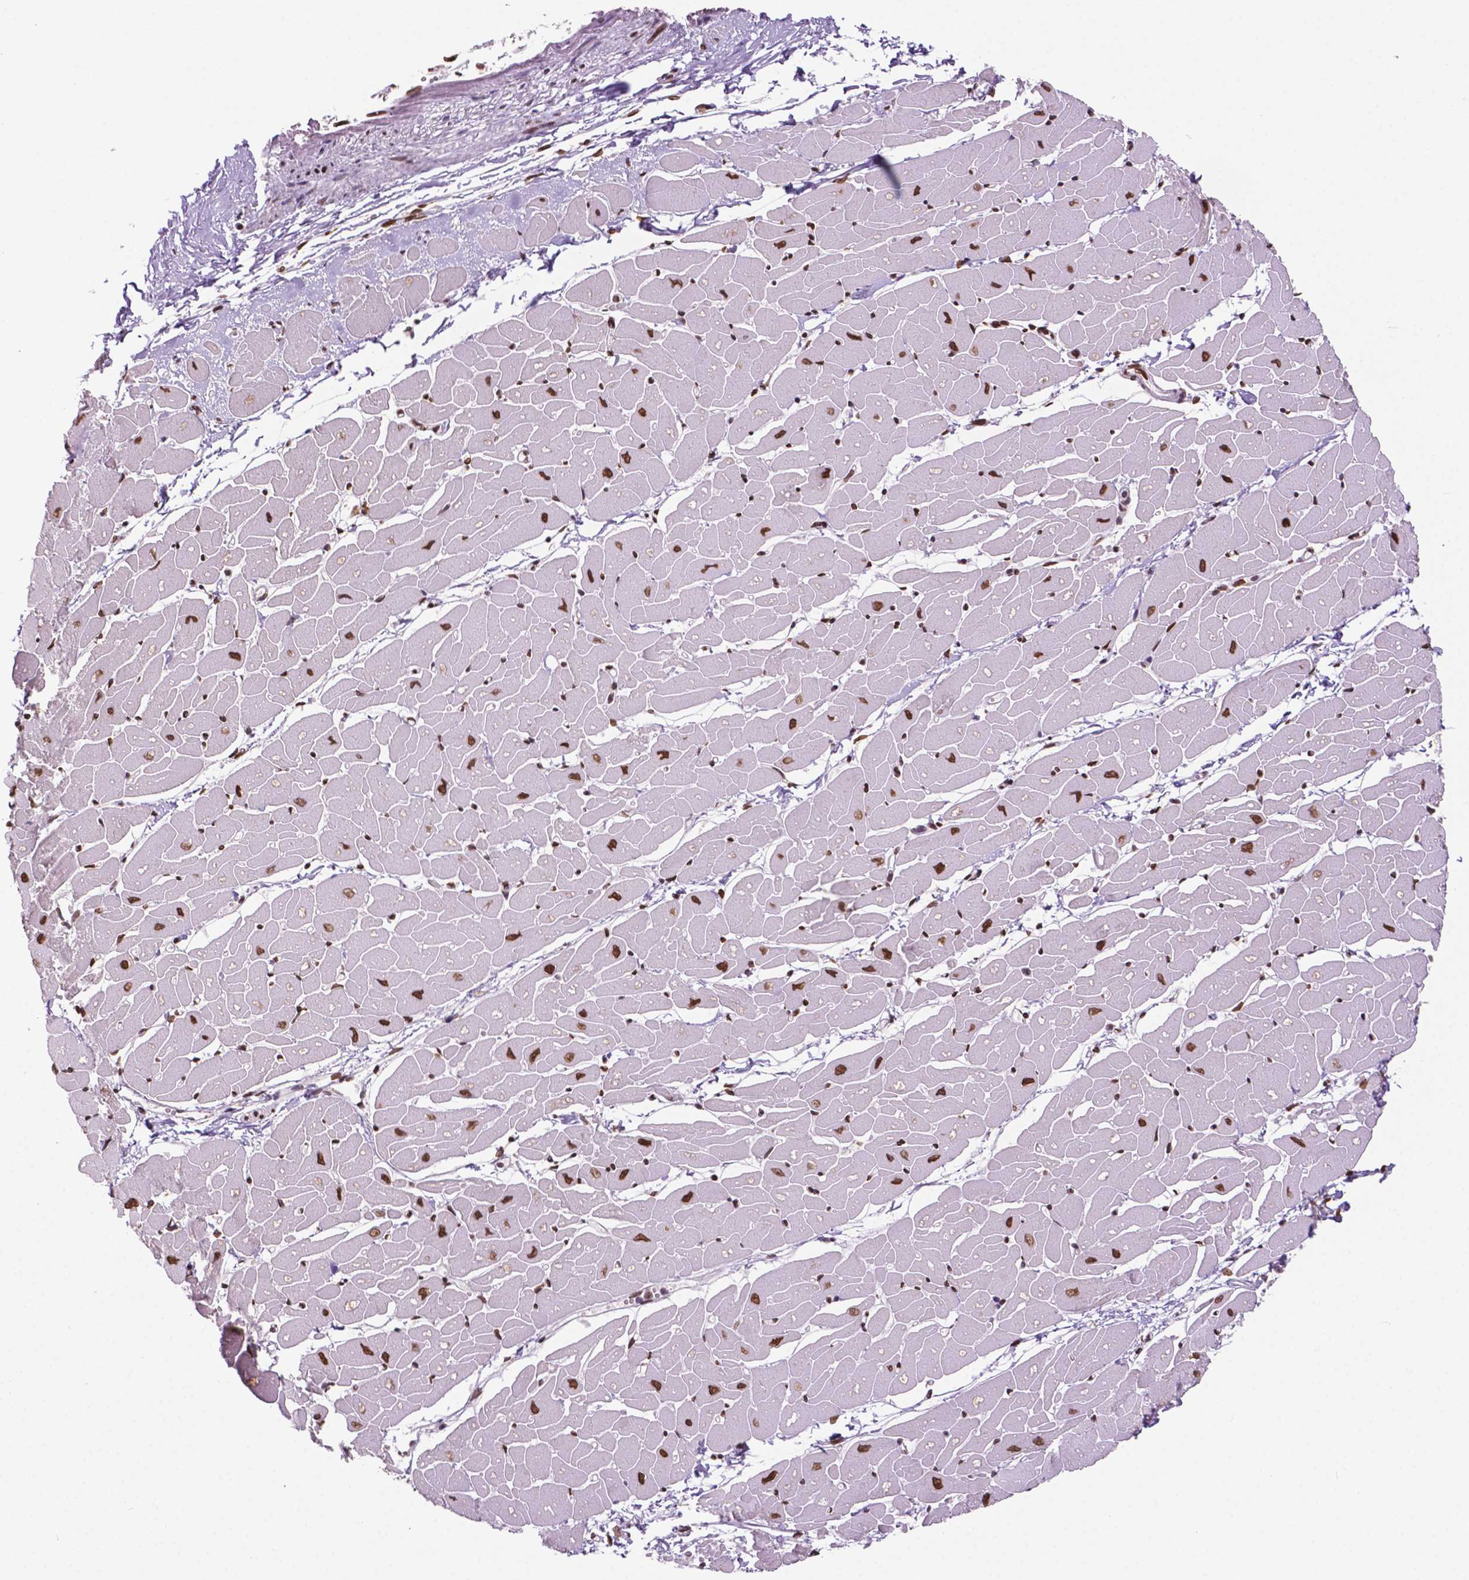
{"staining": {"intensity": "strong", "quantity": ">75%", "location": "nuclear"}, "tissue": "heart muscle", "cell_type": "Cardiomyocytes", "image_type": "normal", "snomed": [{"axis": "morphology", "description": "Normal tissue, NOS"}, {"axis": "topography", "description": "Heart"}], "caption": "This image displays immunohistochemistry staining of benign heart muscle, with high strong nuclear positivity in about >75% of cardiomyocytes.", "gene": "MLH1", "patient": {"sex": "male", "age": 57}}